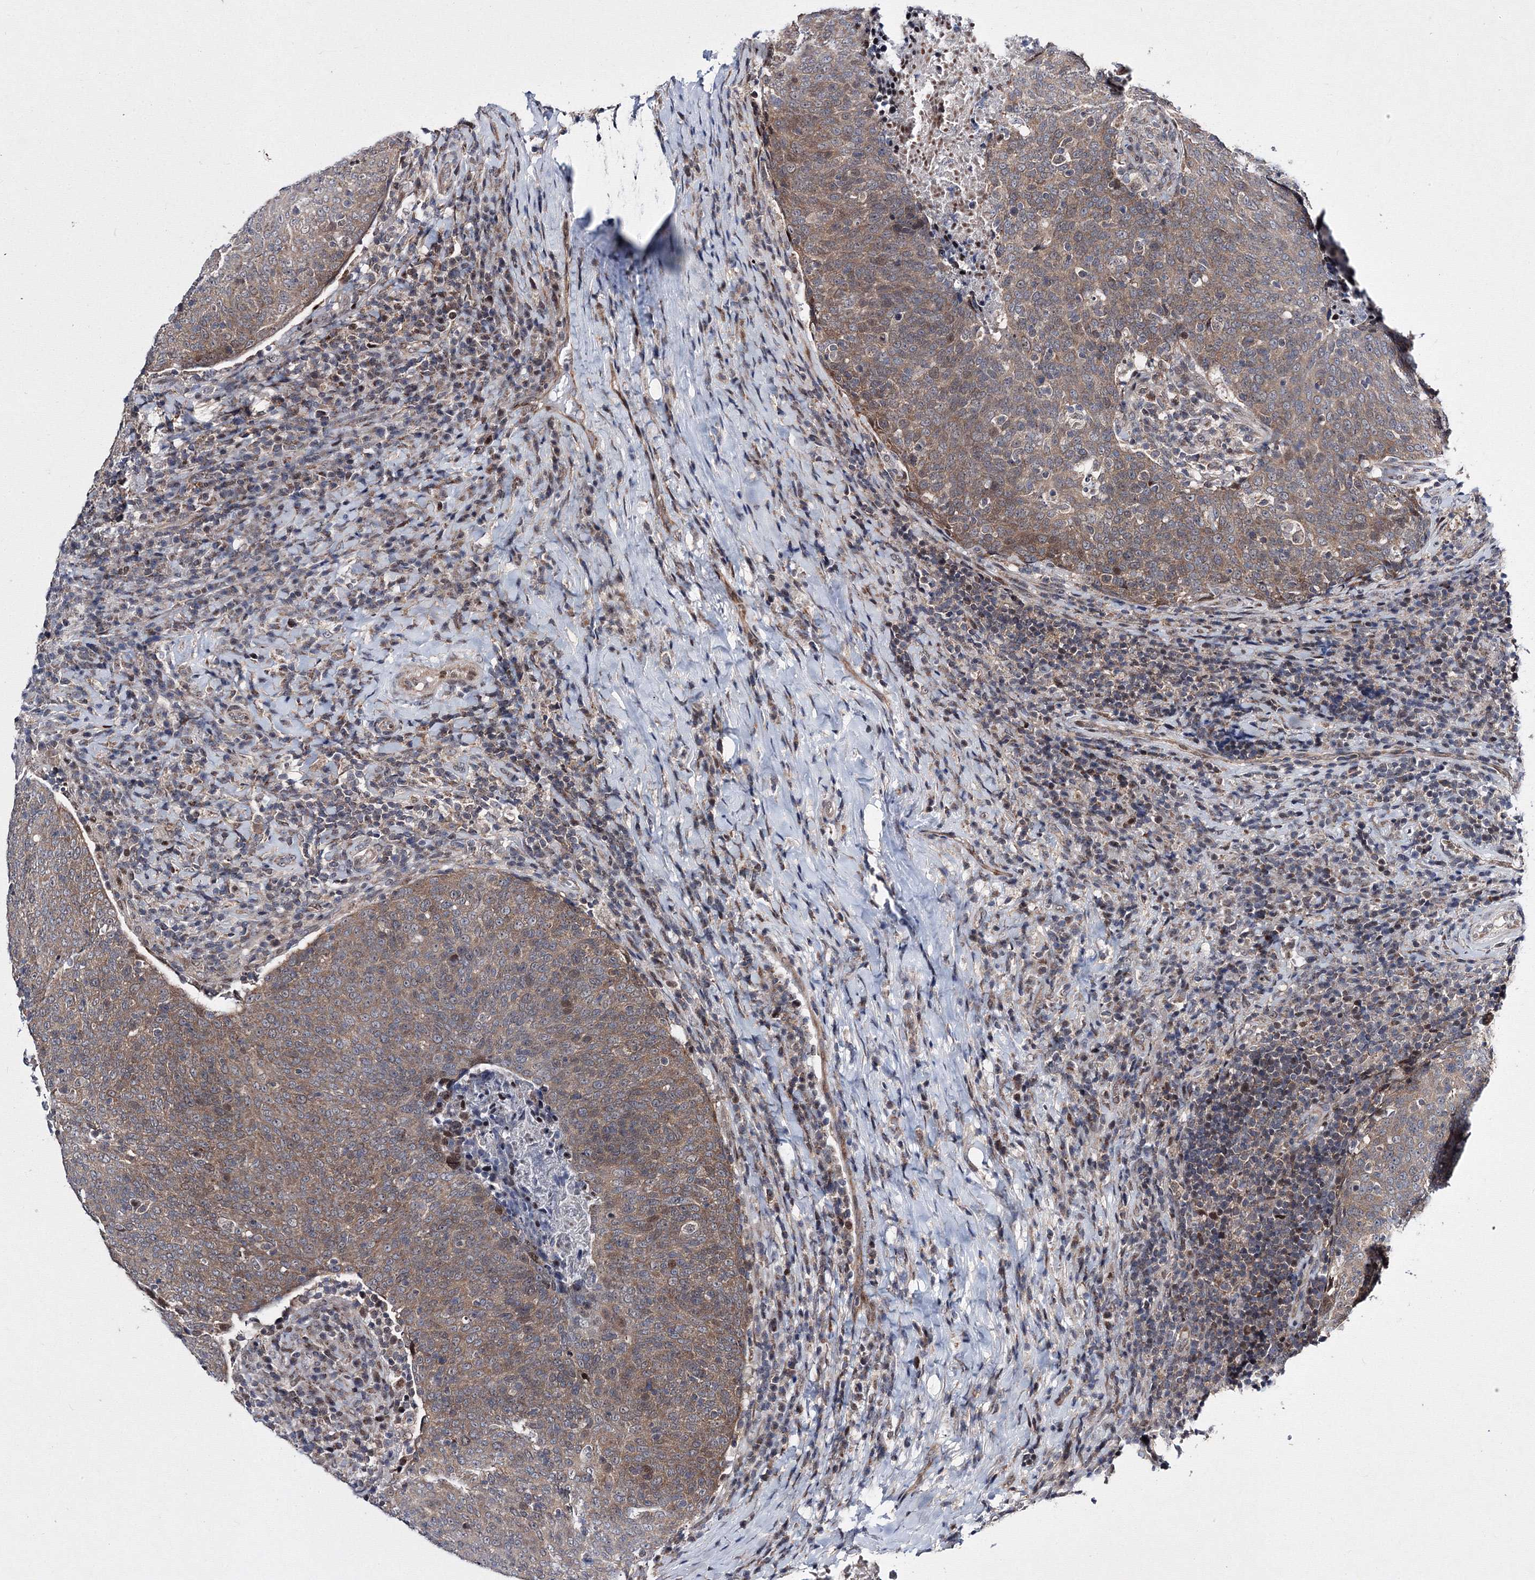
{"staining": {"intensity": "moderate", "quantity": ">75%", "location": "cytoplasmic/membranous,nuclear"}, "tissue": "head and neck cancer", "cell_type": "Tumor cells", "image_type": "cancer", "snomed": [{"axis": "morphology", "description": "Squamous cell carcinoma, NOS"}, {"axis": "morphology", "description": "Squamous cell carcinoma, metastatic, NOS"}, {"axis": "topography", "description": "Lymph node"}, {"axis": "topography", "description": "Head-Neck"}], "caption": "Immunohistochemical staining of human head and neck cancer (squamous cell carcinoma) demonstrates moderate cytoplasmic/membranous and nuclear protein staining in approximately >75% of tumor cells. The protein of interest is stained brown, and the nuclei are stained in blue (DAB (3,3'-diaminobenzidine) IHC with brightfield microscopy, high magnification).", "gene": "GPN1", "patient": {"sex": "male", "age": 62}}